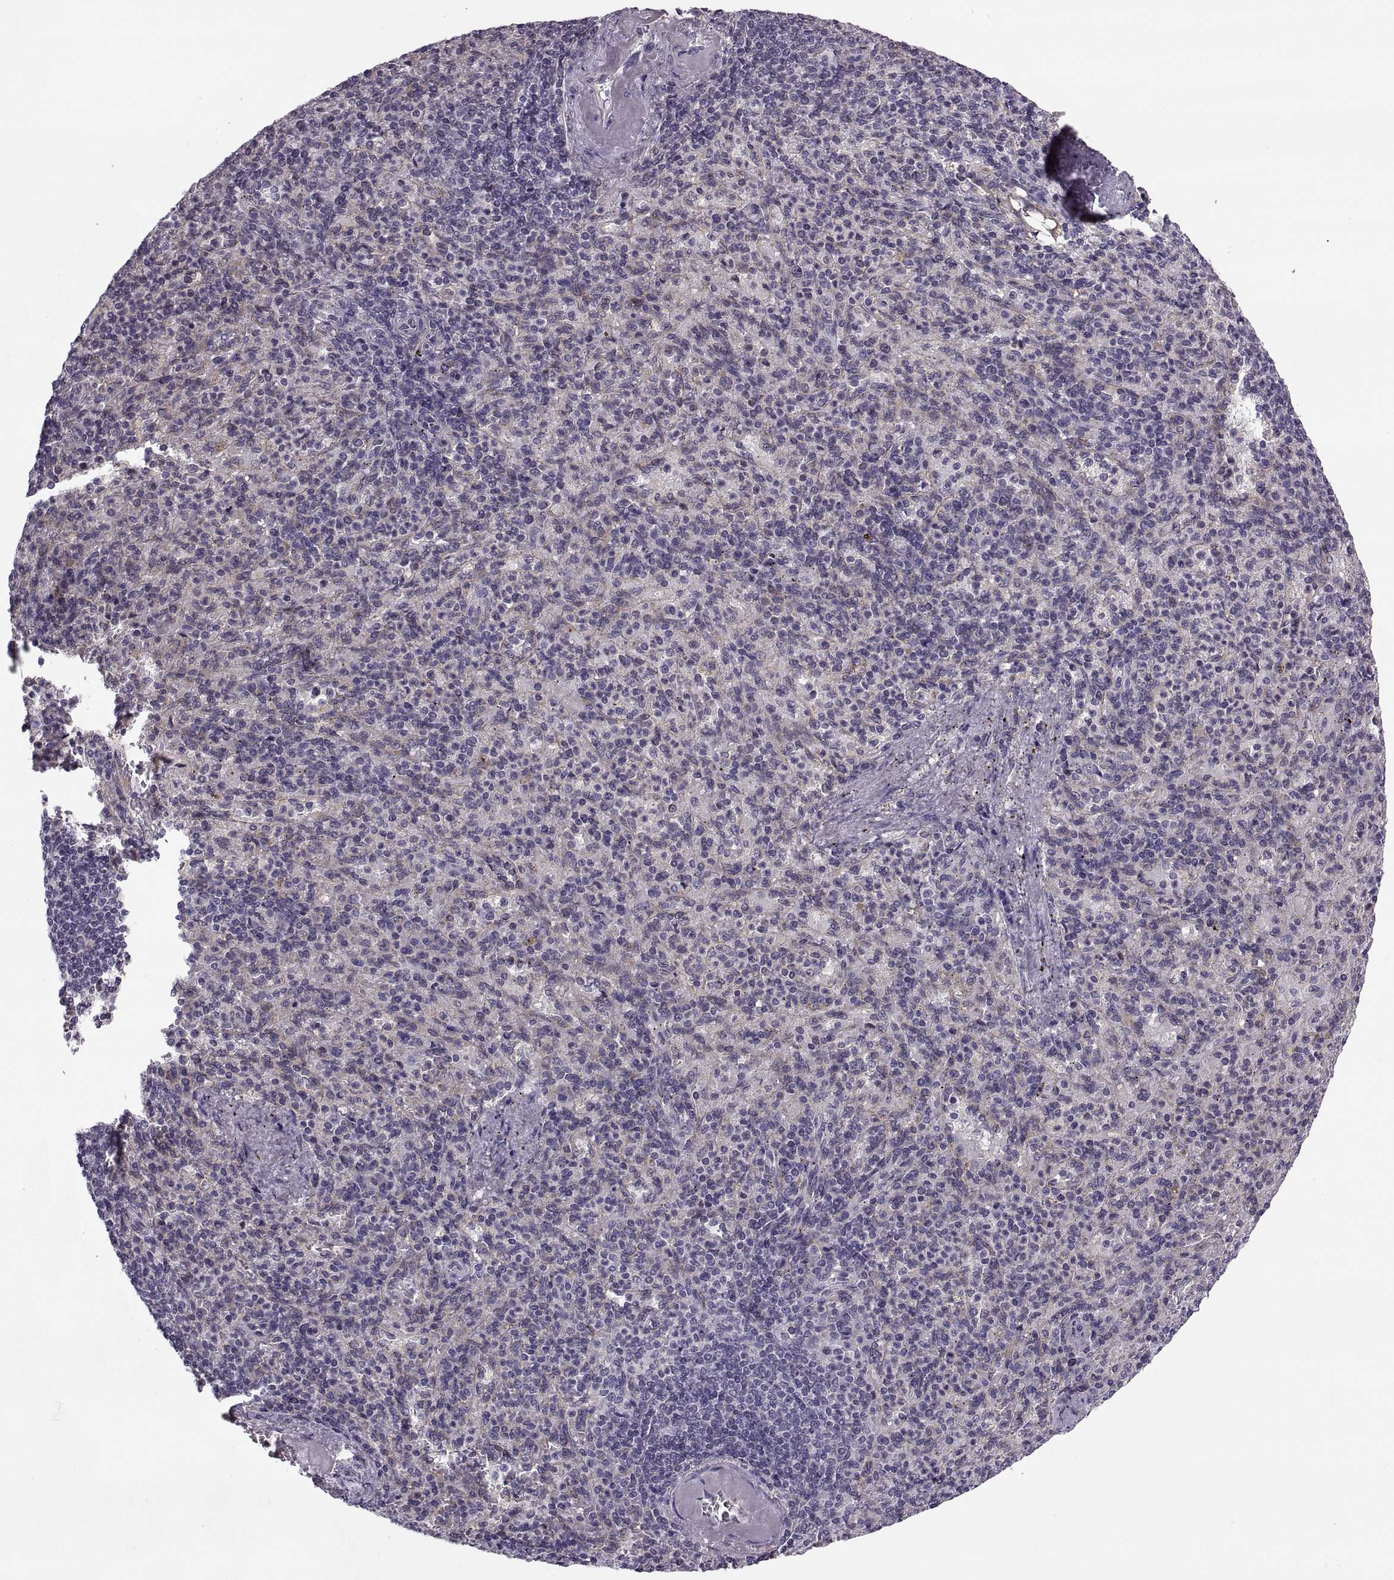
{"staining": {"intensity": "negative", "quantity": "none", "location": "none"}, "tissue": "spleen", "cell_type": "Cells in red pulp", "image_type": "normal", "snomed": [{"axis": "morphology", "description": "Normal tissue, NOS"}, {"axis": "topography", "description": "Spleen"}], "caption": "The immunohistochemistry (IHC) micrograph has no significant staining in cells in red pulp of spleen. (Stains: DAB (3,3'-diaminobenzidine) immunohistochemistry (IHC) with hematoxylin counter stain, Microscopy: brightfield microscopy at high magnification).", "gene": "LETM2", "patient": {"sex": "female", "age": 74}}